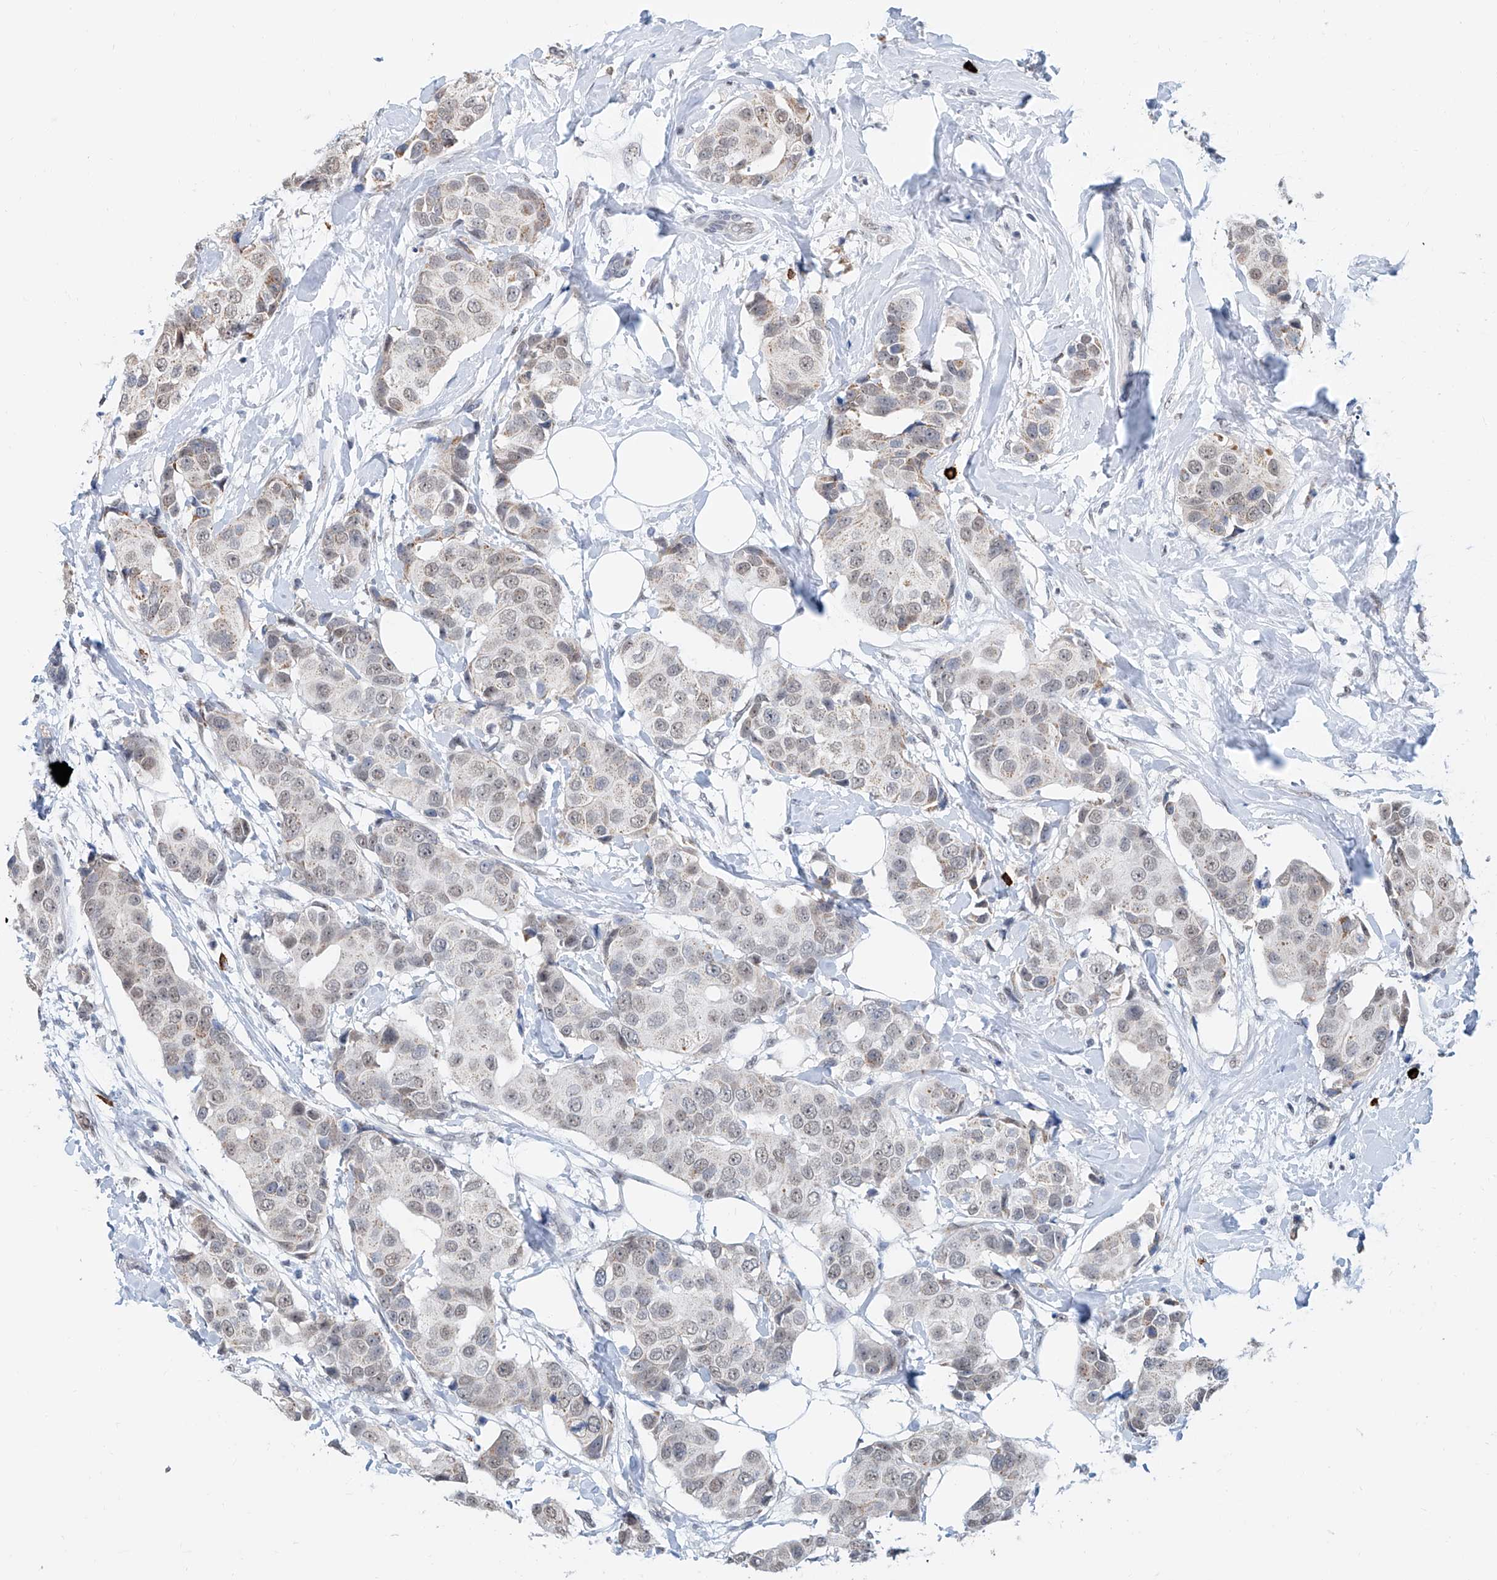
{"staining": {"intensity": "weak", "quantity": "25%-75%", "location": "cytoplasmic/membranous,nuclear"}, "tissue": "breast cancer", "cell_type": "Tumor cells", "image_type": "cancer", "snomed": [{"axis": "morphology", "description": "Normal tissue, NOS"}, {"axis": "morphology", "description": "Duct carcinoma"}, {"axis": "topography", "description": "Breast"}], "caption": "IHC of human breast cancer shows low levels of weak cytoplasmic/membranous and nuclear staining in about 25%-75% of tumor cells.", "gene": "SDE2", "patient": {"sex": "female", "age": 39}}